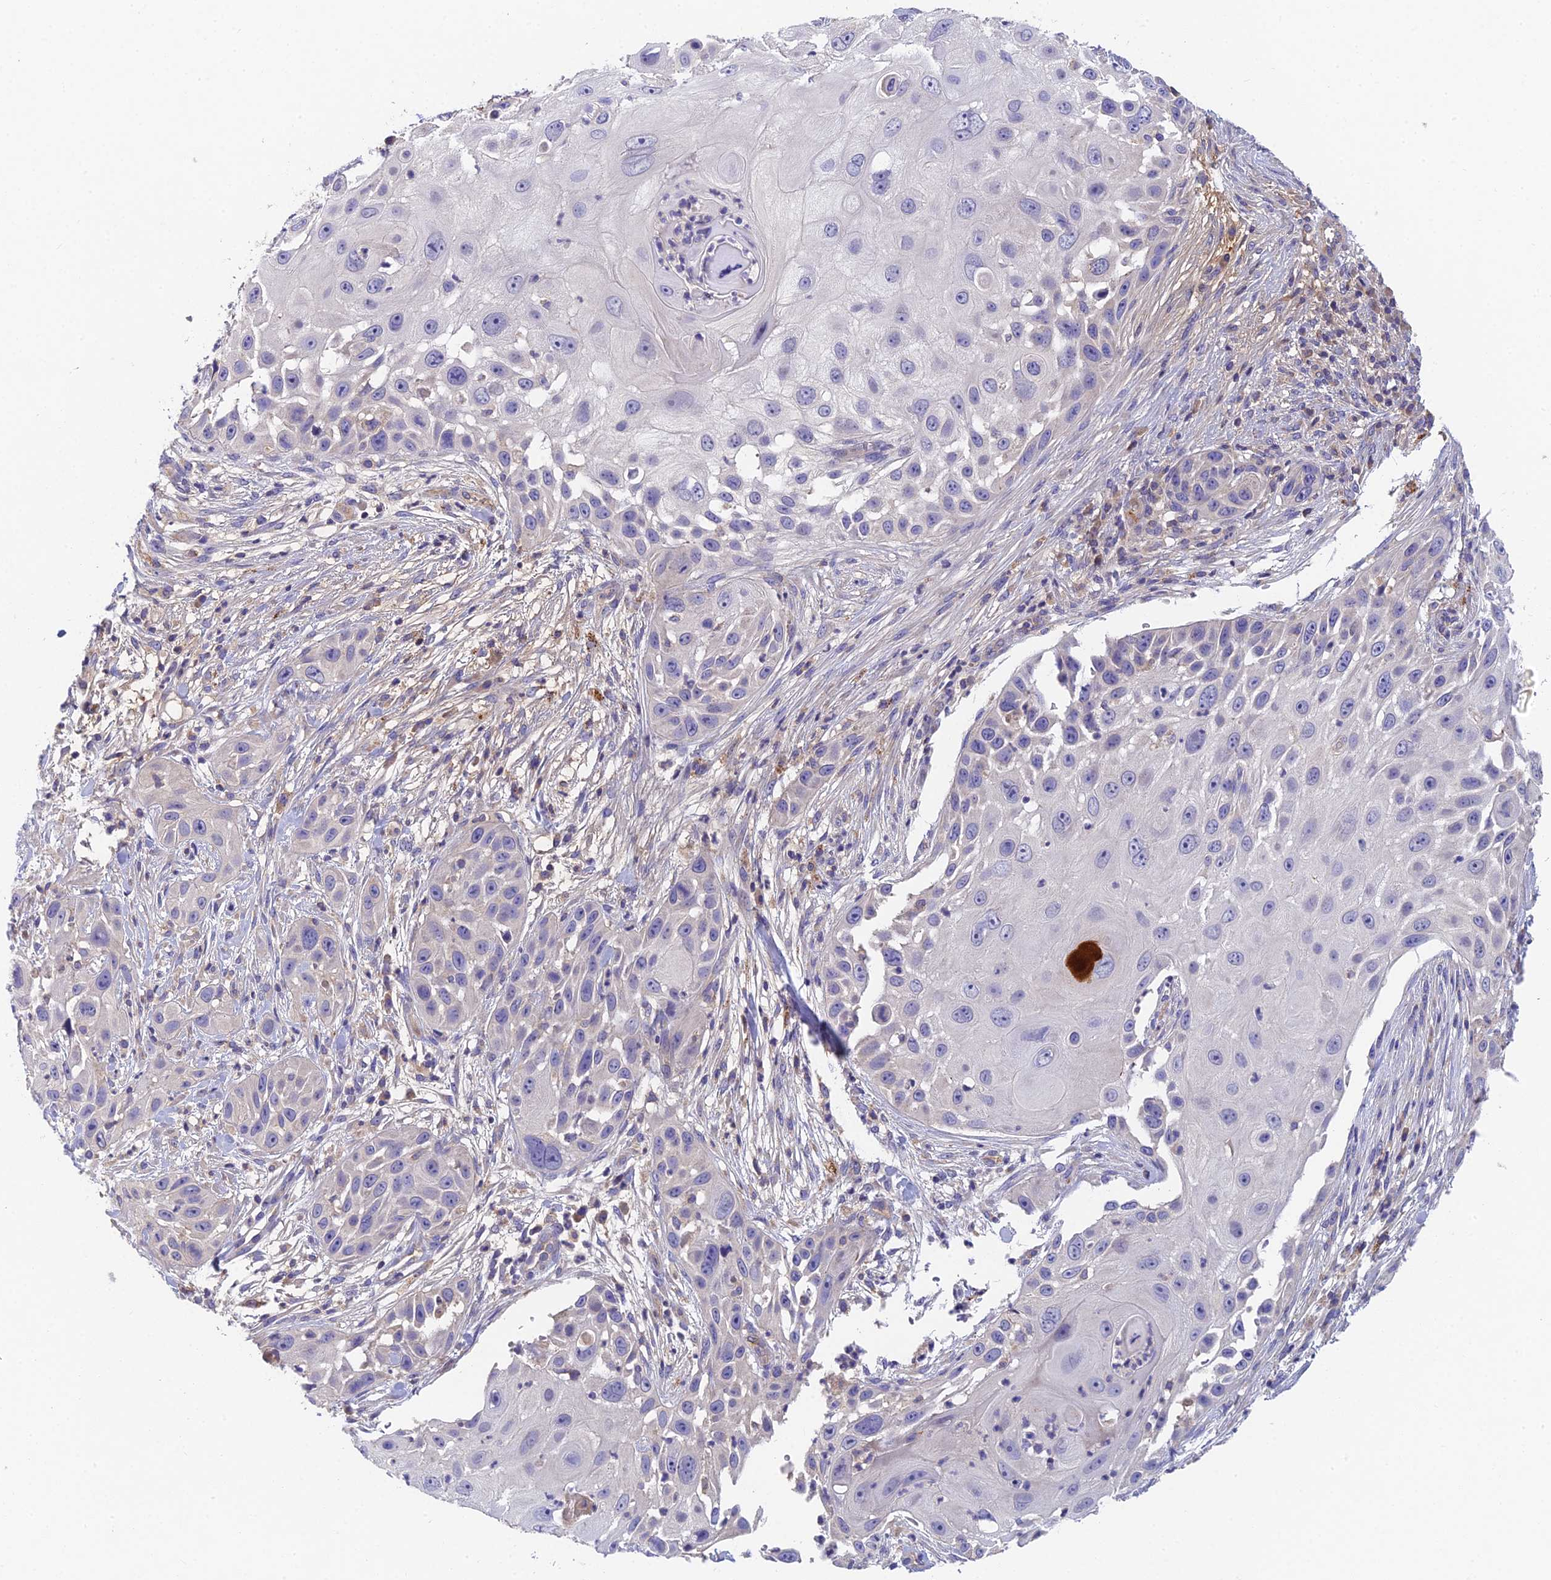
{"staining": {"intensity": "moderate", "quantity": "<25%", "location": "cytoplasmic/membranous"}, "tissue": "skin cancer", "cell_type": "Tumor cells", "image_type": "cancer", "snomed": [{"axis": "morphology", "description": "Squamous cell carcinoma, NOS"}, {"axis": "topography", "description": "Skin"}], "caption": "Immunohistochemistry (IHC) histopathology image of human squamous cell carcinoma (skin) stained for a protein (brown), which displays low levels of moderate cytoplasmic/membranous positivity in about <25% of tumor cells.", "gene": "ADAMTS13", "patient": {"sex": "female", "age": 44}}